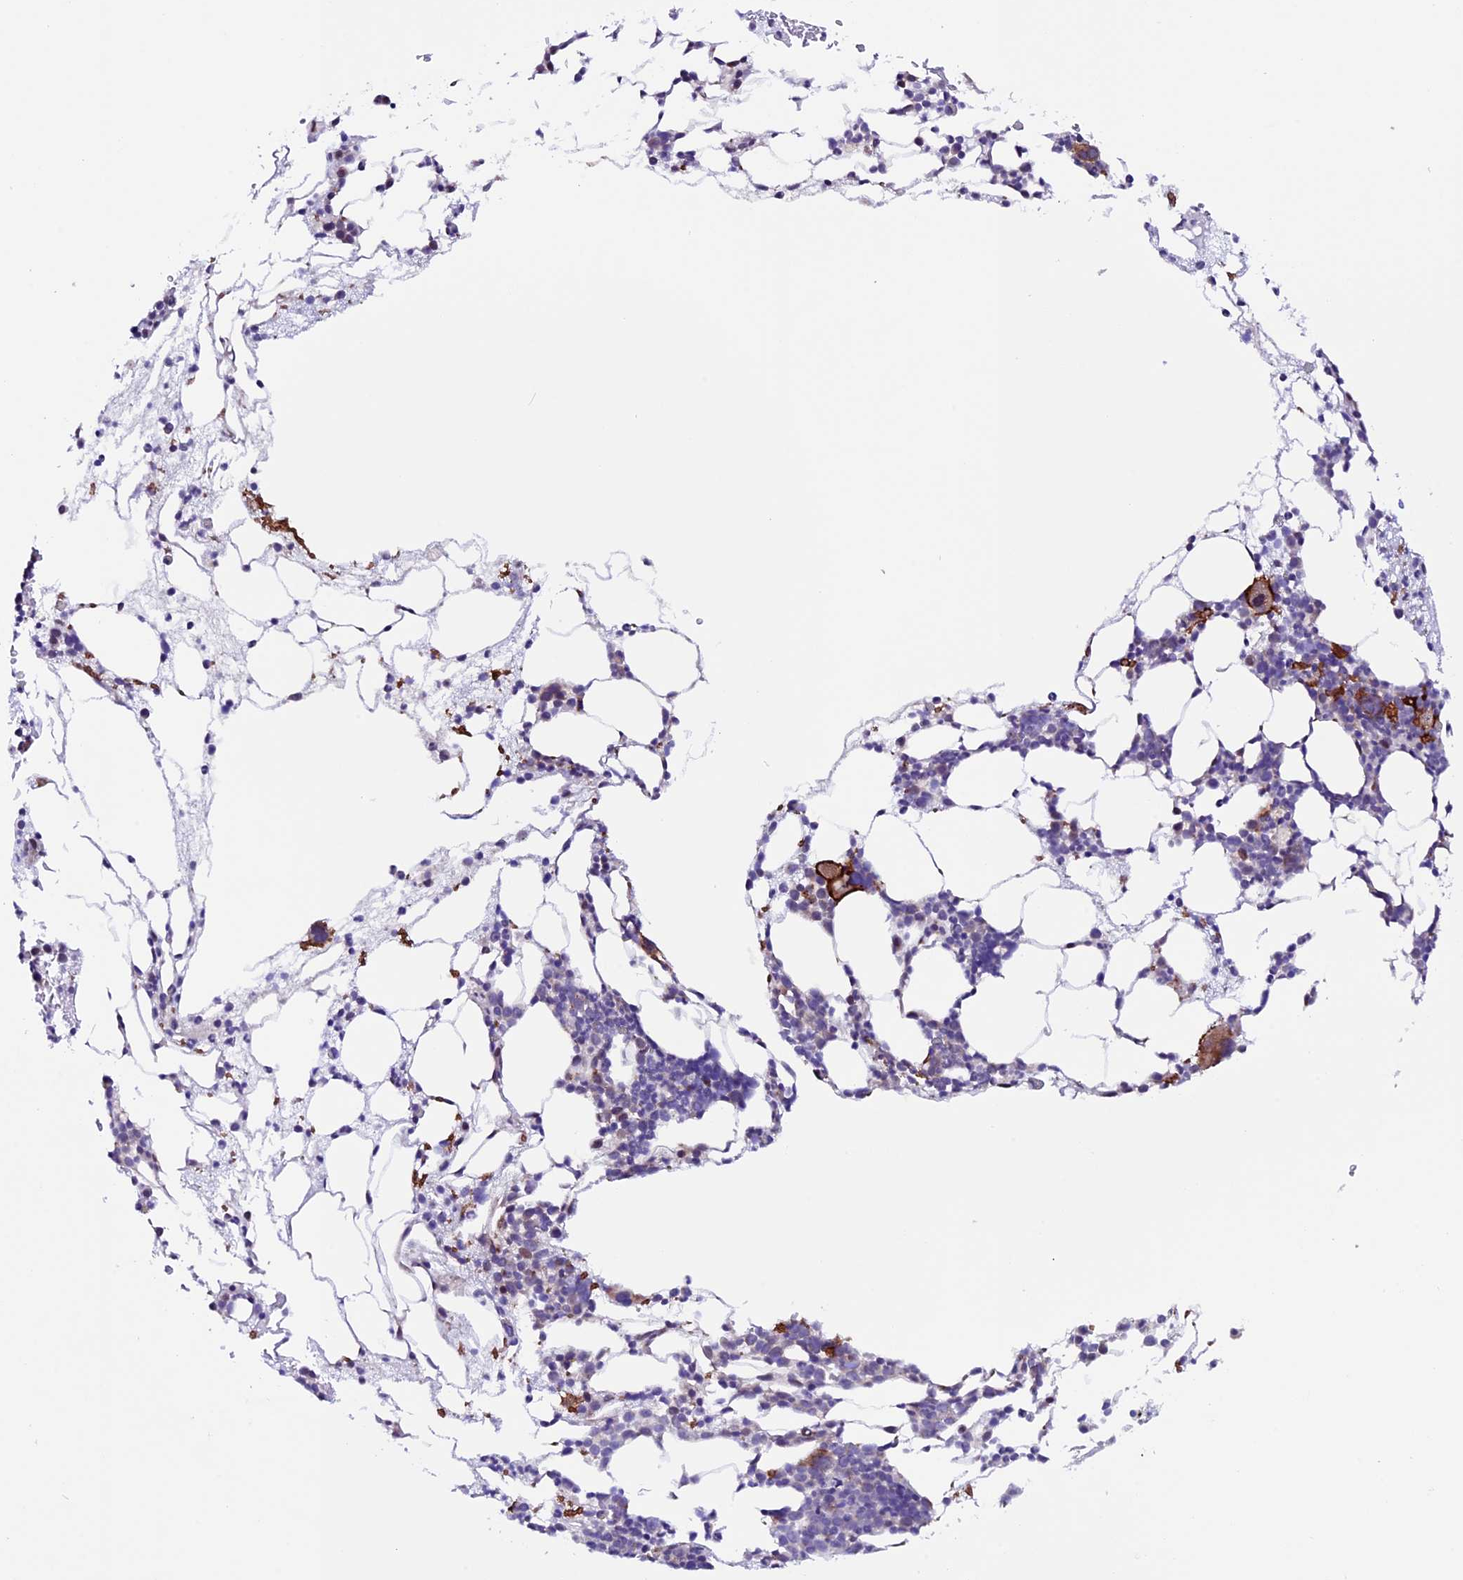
{"staining": {"intensity": "moderate", "quantity": "<25%", "location": "cytoplasmic/membranous"}, "tissue": "bone marrow", "cell_type": "Hematopoietic cells", "image_type": "normal", "snomed": [{"axis": "morphology", "description": "Normal tissue, NOS"}, {"axis": "morphology", "description": "Inflammation, NOS"}, {"axis": "topography", "description": "Bone marrow"}], "caption": "Protein expression analysis of benign bone marrow exhibits moderate cytoplasmic/membranous staining in approximately <25% of hematopoietic cells. Immunohistochemistry stains the protein in brown and the nuclei are stained blue.", "gene": "TMEM171", "patient": {"sex": "female", "age": 78}}